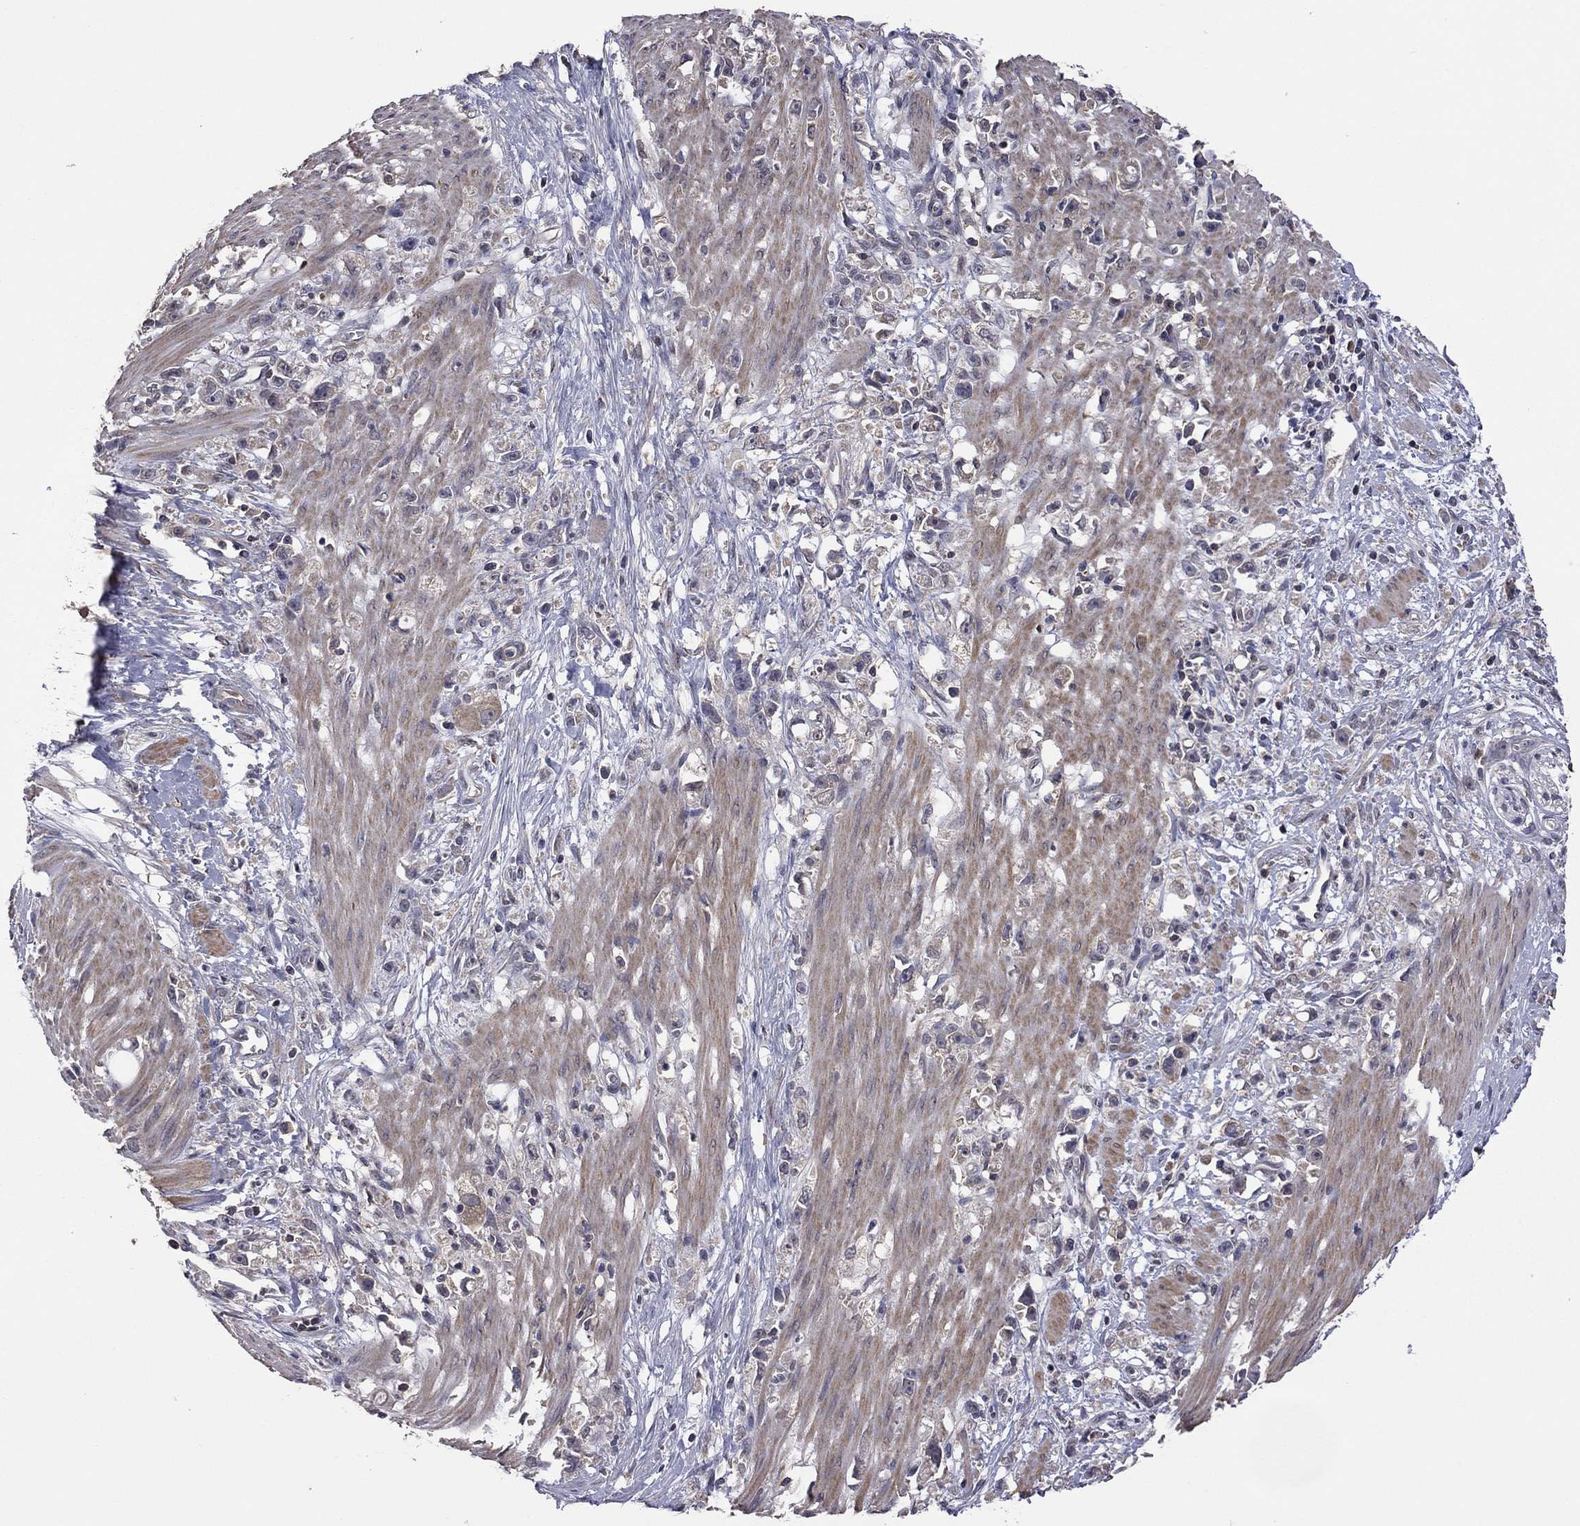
{"staining": {"intensity": "weak", "quantity": "<25%", "location": "cytoplasmic/membranous"}, "tissue": "stomach cancer", "cell_type": "Tumor cells", "image_type": "cancer", "snomed": [{"axis": "morphology", "description": "Adenocarcinoma, NOS"}, {"axis": "topography", "description": "Stomach"}], "caption": "An image of human stomach adenocarcinoma is negative for staining in tumor cells.", "gene": "TSNARE1", "patient": {"sex": "female", "age": 59}}